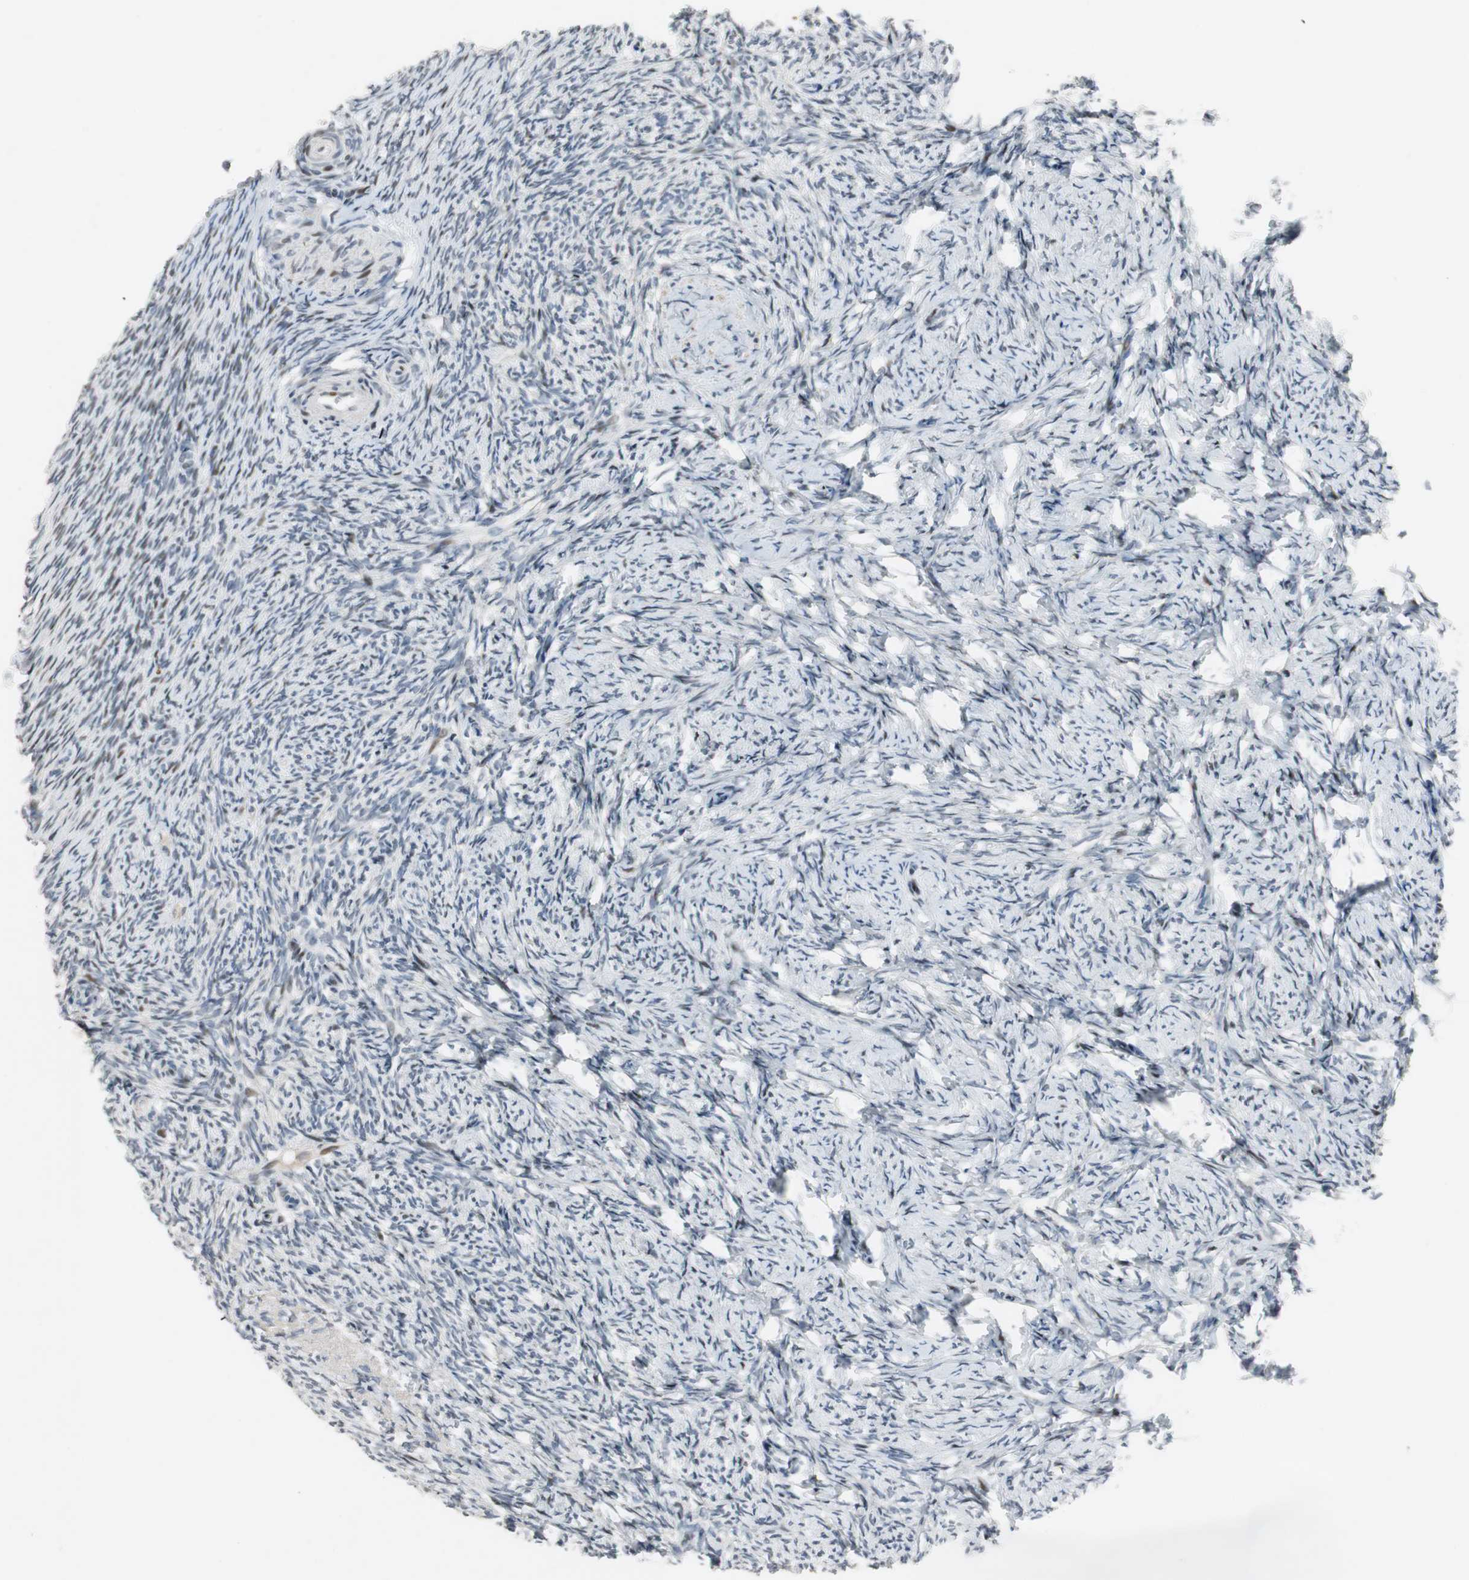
{"staining": {"intensity": "weak", "quantity": "<25%", "location": "nuclear"}, "tissue": "ovary", "cell_type": "Ovarian stroma cells", "image_type": "normal", "snomed": [{"axis": "morphology", "description": "Normal tissue, NOS"}, {"axis": "topography", "description": "Ovary"}], "caption": "This is a image of immunohistochemistry staining of unremarkable ovary, which shows no positivity in ovarian stroma cells. (Immunohistochemistry (ihc), brightfield microscopy, high magnification).", "gene": "AJUBA", "patient": {"sex": "female", "age": 60}}